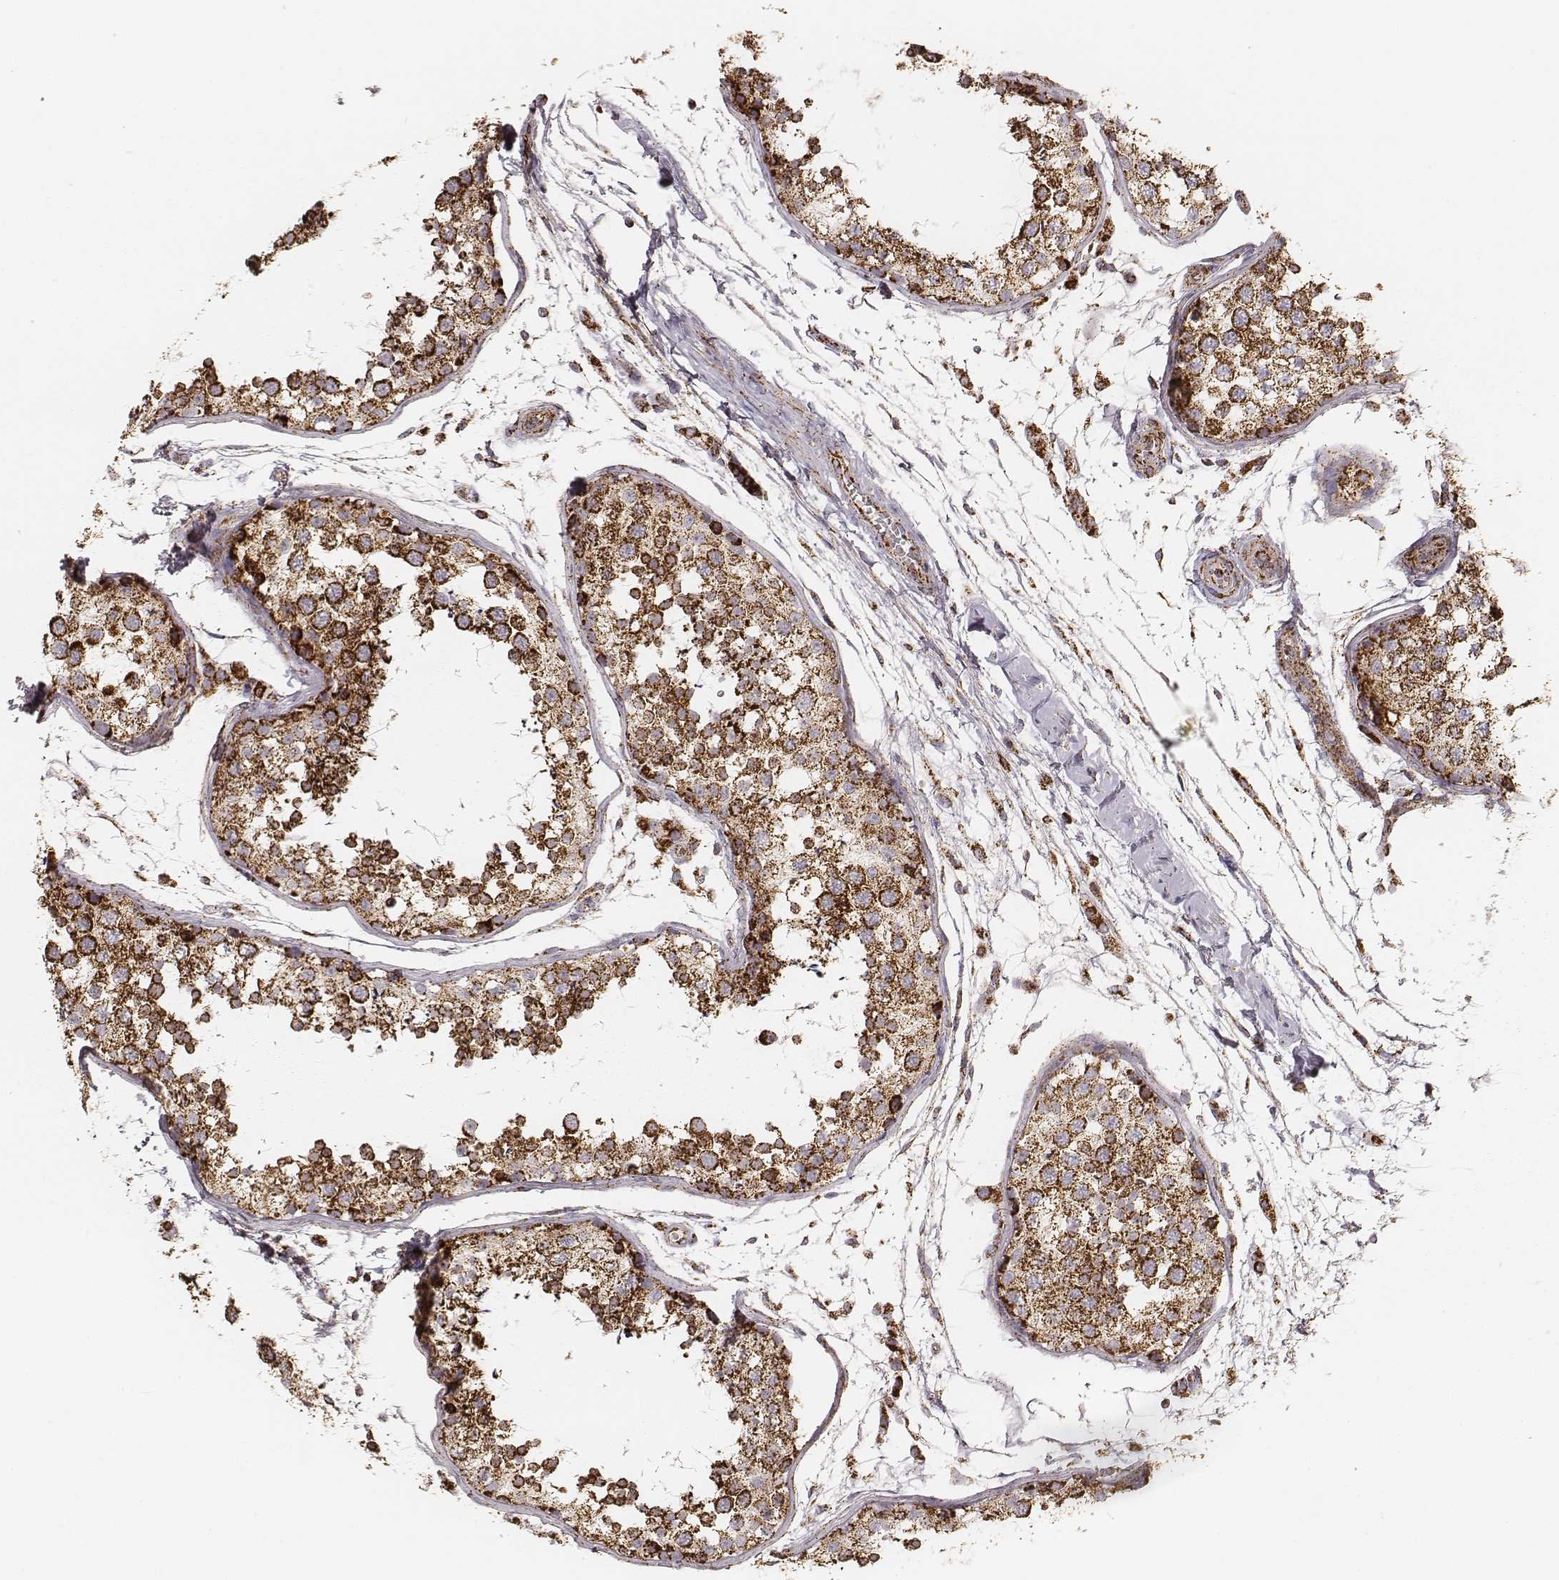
{"staining": {"intensity": "strong", "quantity": ">75%", "location": "cytoplasmic/membranous"}, "tissue": "testis", "cell_type": "Cells in seminiferous ducts", "image_type": "normal", "snomed": [{"axis": "morphology", "description": "Normal tissue, NOS"}, {"axis": "topography", "description": "Testis"}], "caption": "A histopathology image showing strong cytoplasmic/membranous staining in approximately >75% of cells in seminiferous ducts in normal testis, as visualized by brown immunohistochemical staining.", "gene": "CS", "patient": {"sex": "male", "age": 29}}